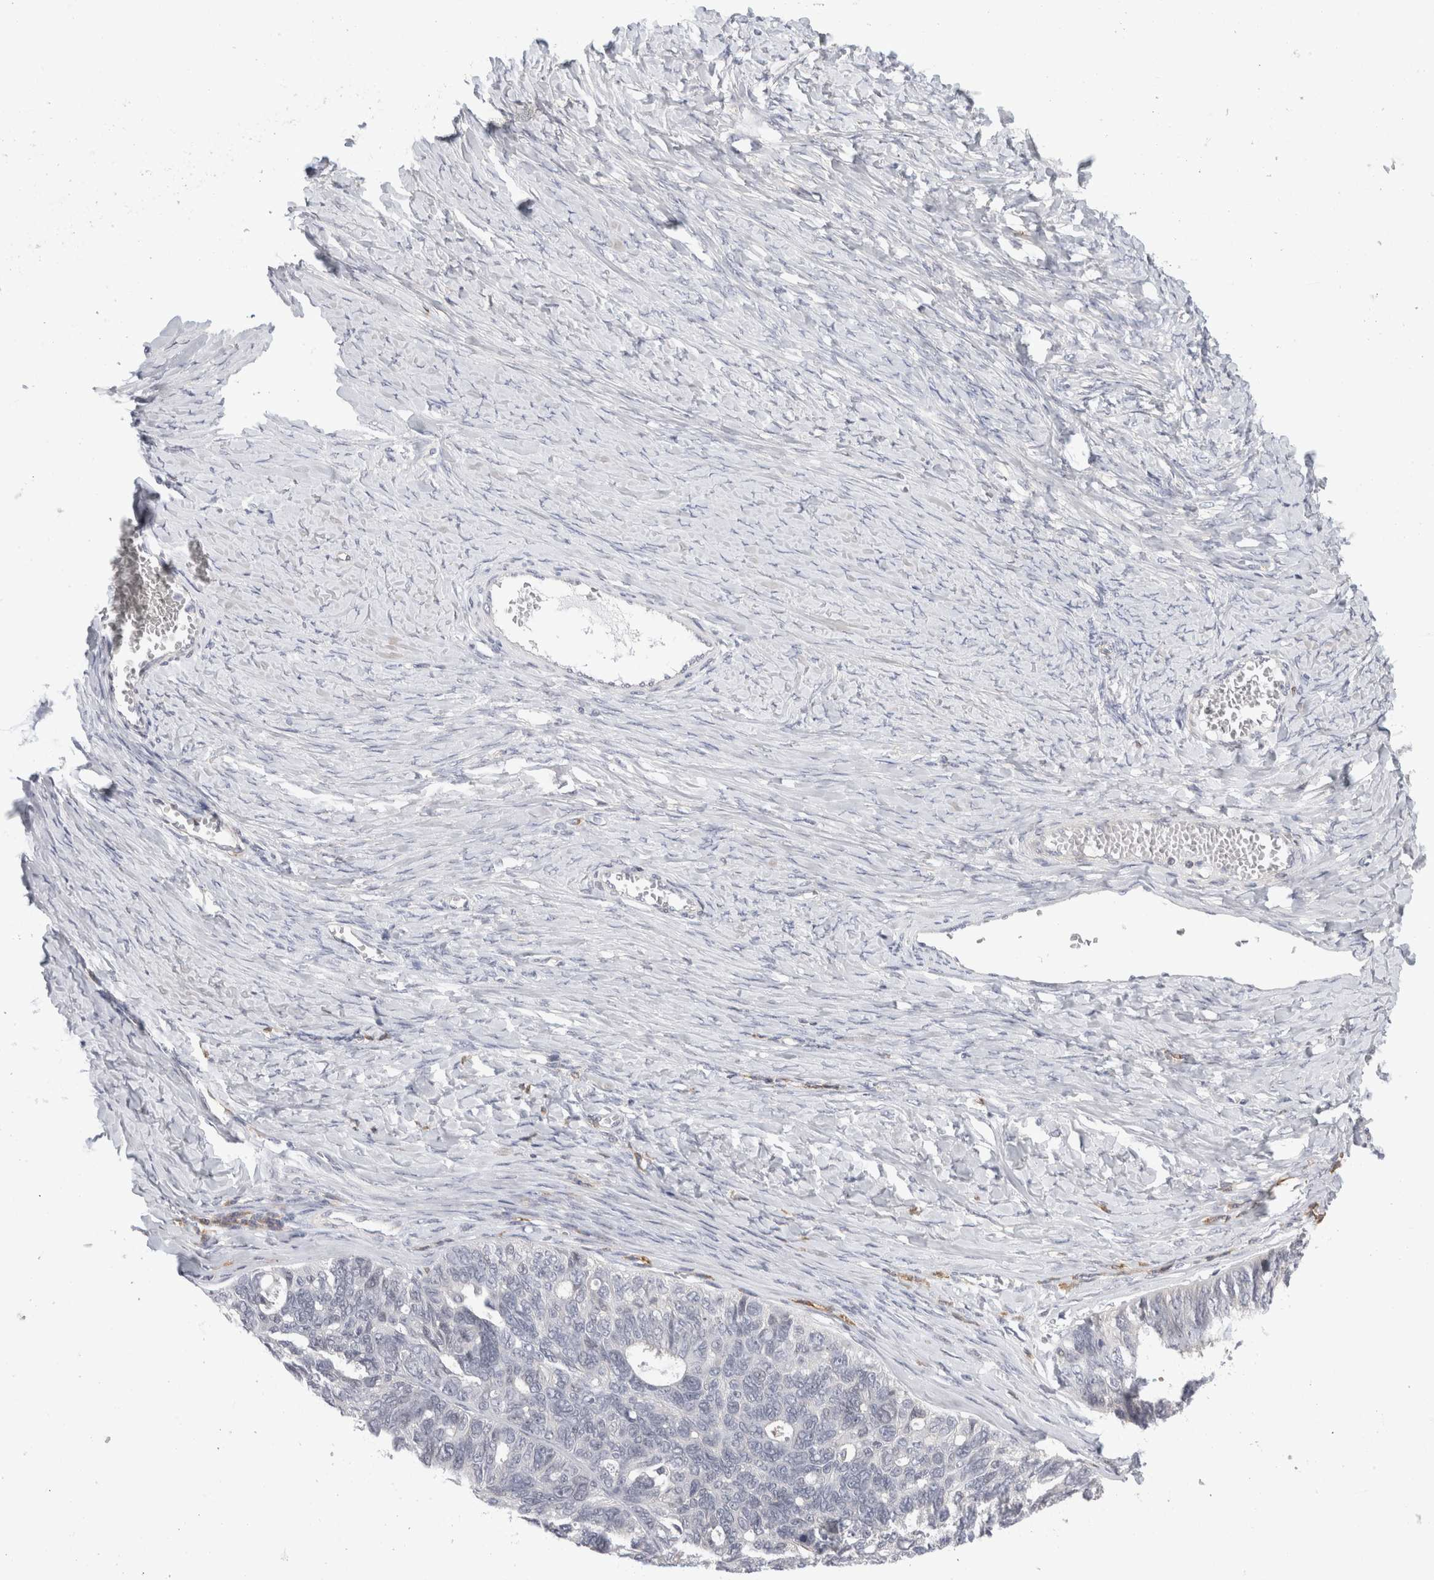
{"staining": {"intensity": "negative", "quantity": "none", "location": "none"}, "tissue": "ovarian cancer", "cell_type": "Tumor cells", "image_type": "cancer", "snomed": [{"axis": "morphology", "description": "Cystadenocarcinoma, serous, NOS"}, {"axis": "topography", "description": "Ovary"}], "caption": "This is a photomicrograph of immunohistochemistry staining of ovarian cancer (serous cystadenocarcinoma), which shows no positivity in tumor cells.", "gene": "SYTL5", "patient": {"sex": "female", "age": 79}}